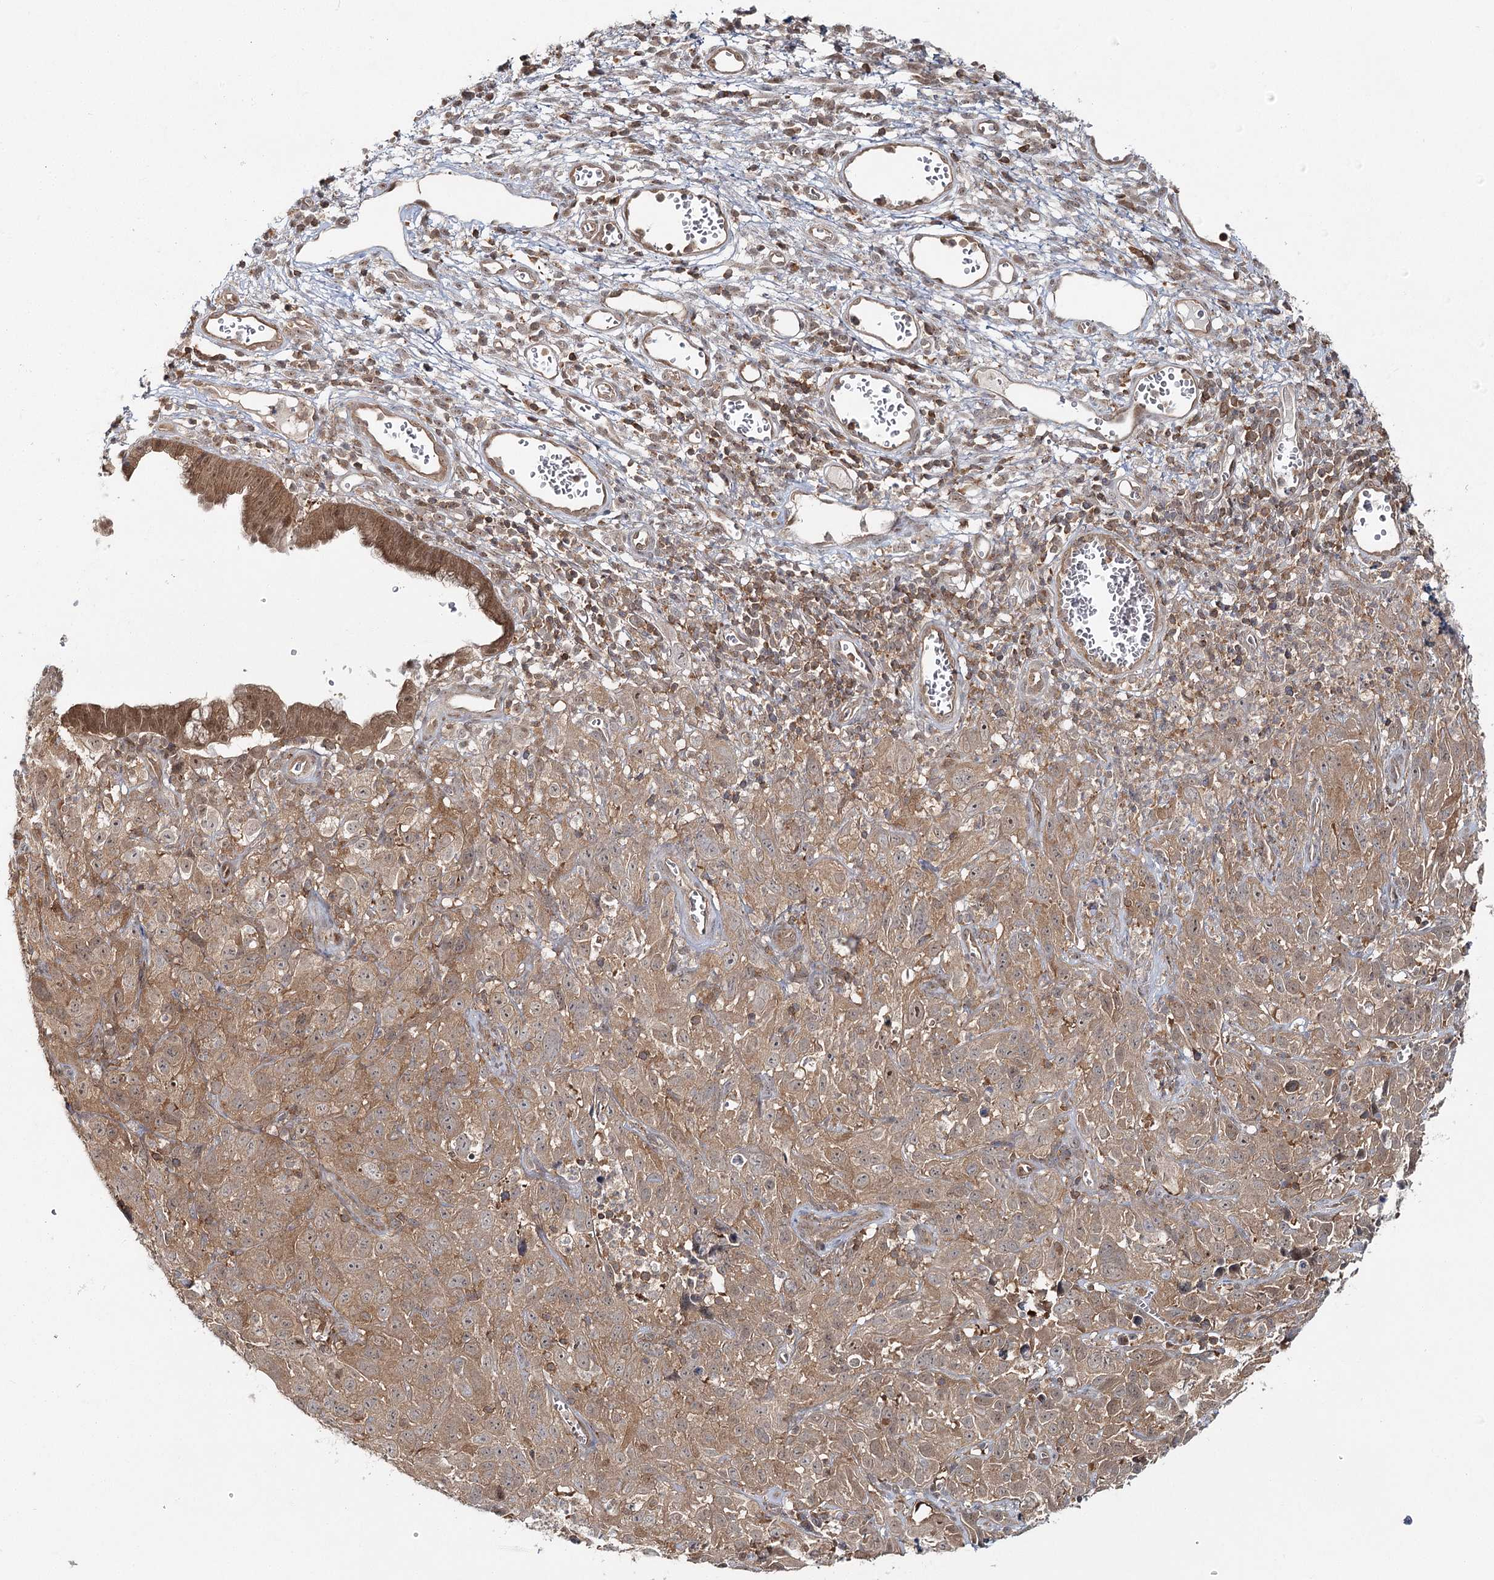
{"staining": {"intensity": "moderate", "quantity": ">75%", "location": "cytoplasmic/membranous"}, "tissue": "cervical cancer", "cell_type": "Tumor cells", "image_type": "cancer", "snomed": [{"axis": "morphology", "description": "Squamous cell carcinoma, NOS"}, {"axis": "topography", "description": "Cervix"}], "caption": "Immunohistochemistry of cervical cancer (squamous cell carcinoma) exhibits medium levels of moderate cytoplasmic/membranous staining in approximately >75% of tumor cells.", "gene": "FAM120B", "patient": {"sex": "female", "age": 32}}